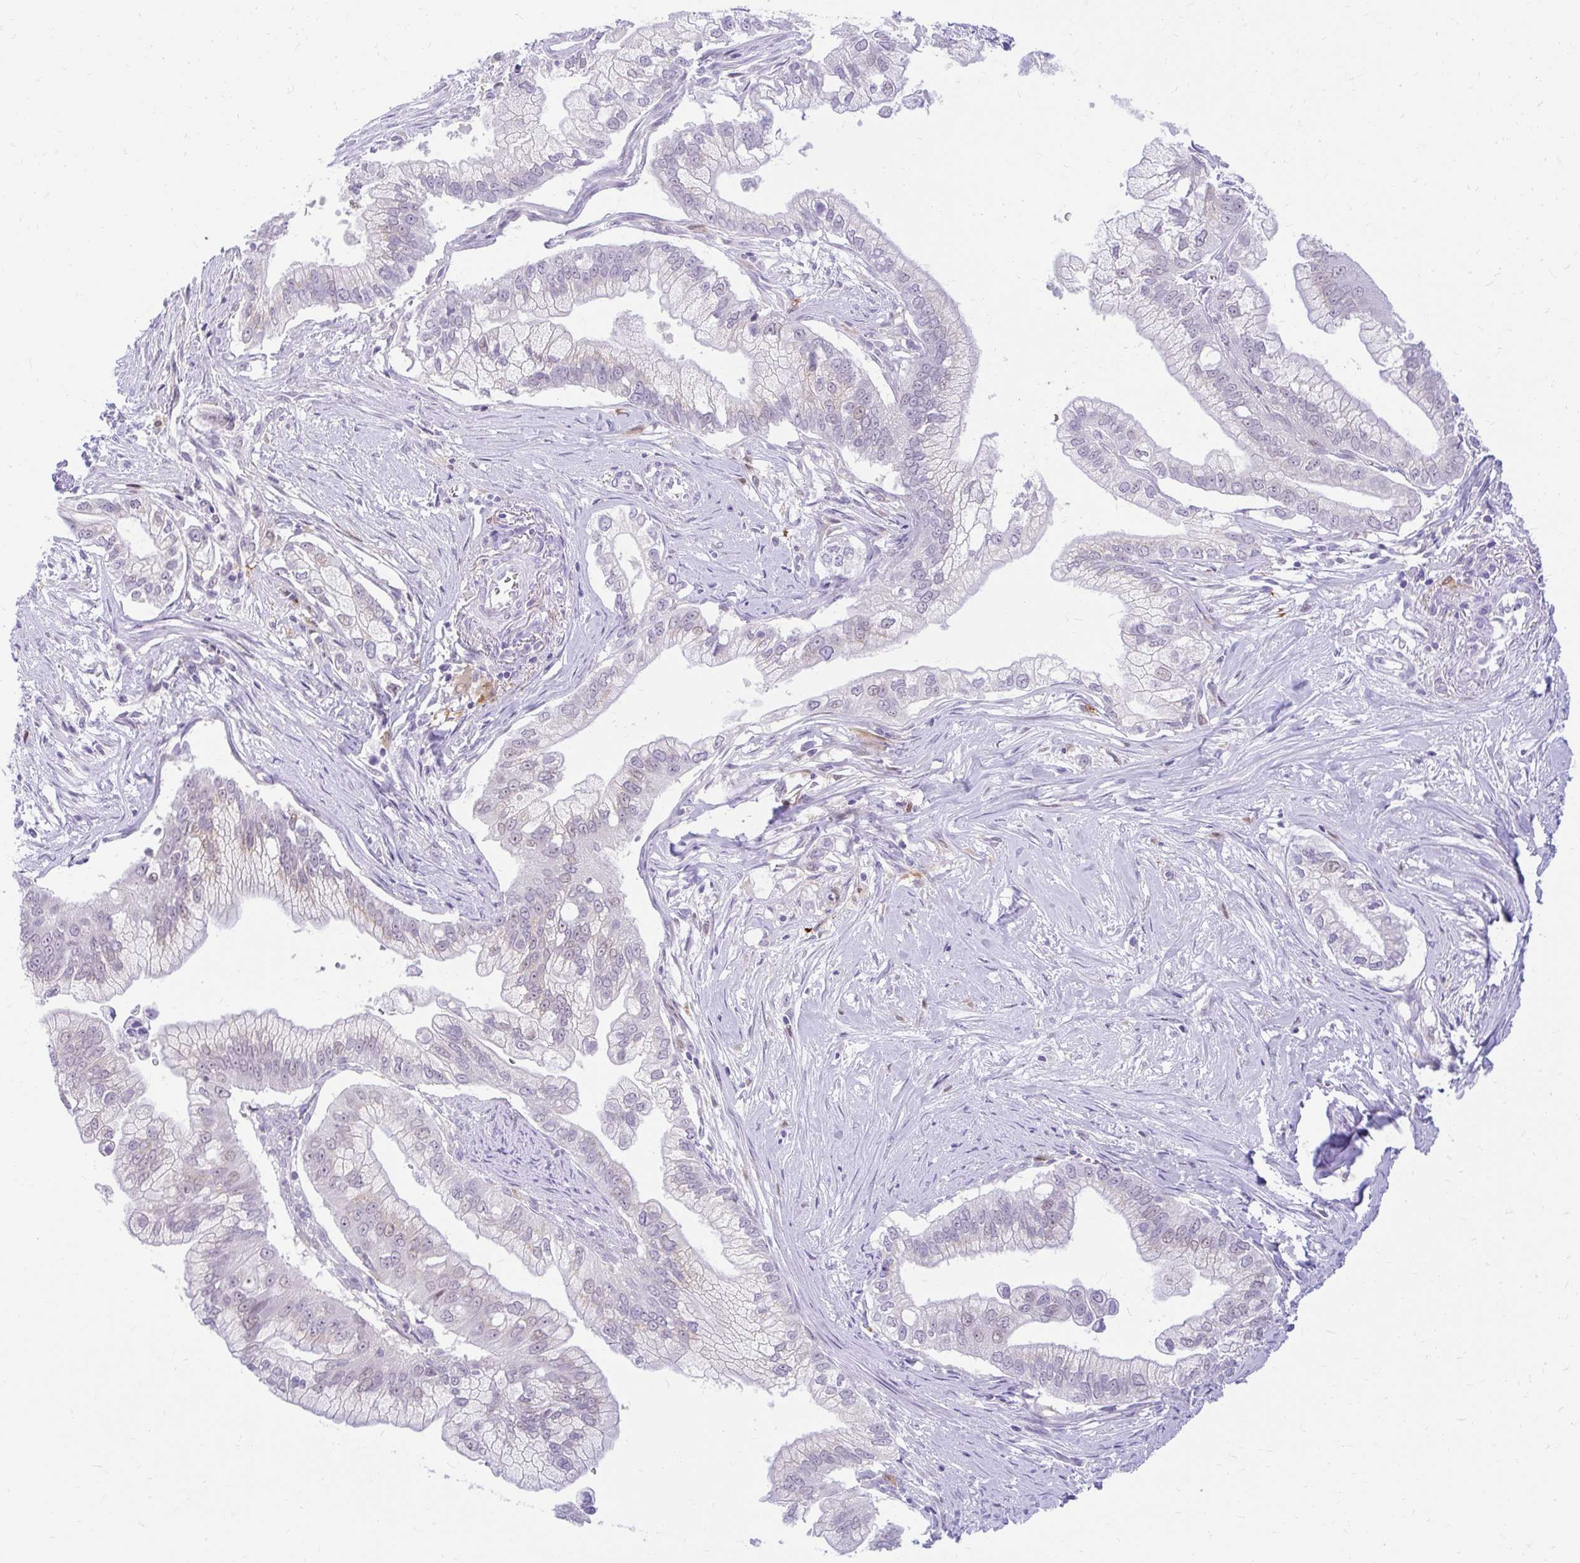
{"staining": {"intensity": "weak", "quantity": "<25%", "location": "cytoplasmic/membranous"}, "tissue": "pancreatic cancer", "cell_type": "Tumor cells", "image_type": "cancer", "snomed": [{"axis": "morphology", "description": "Adenocarcinoma, NOS"}, {"axis": "topography", "description": "Pancreas"}], "caption": "This is an immunohistochemistry image of pancreatic cancer (adenocarcinoma). There is no expression in tumor cells.", "gene": "GLB1L2", "patient": {"sex": "male", "age": 70}}